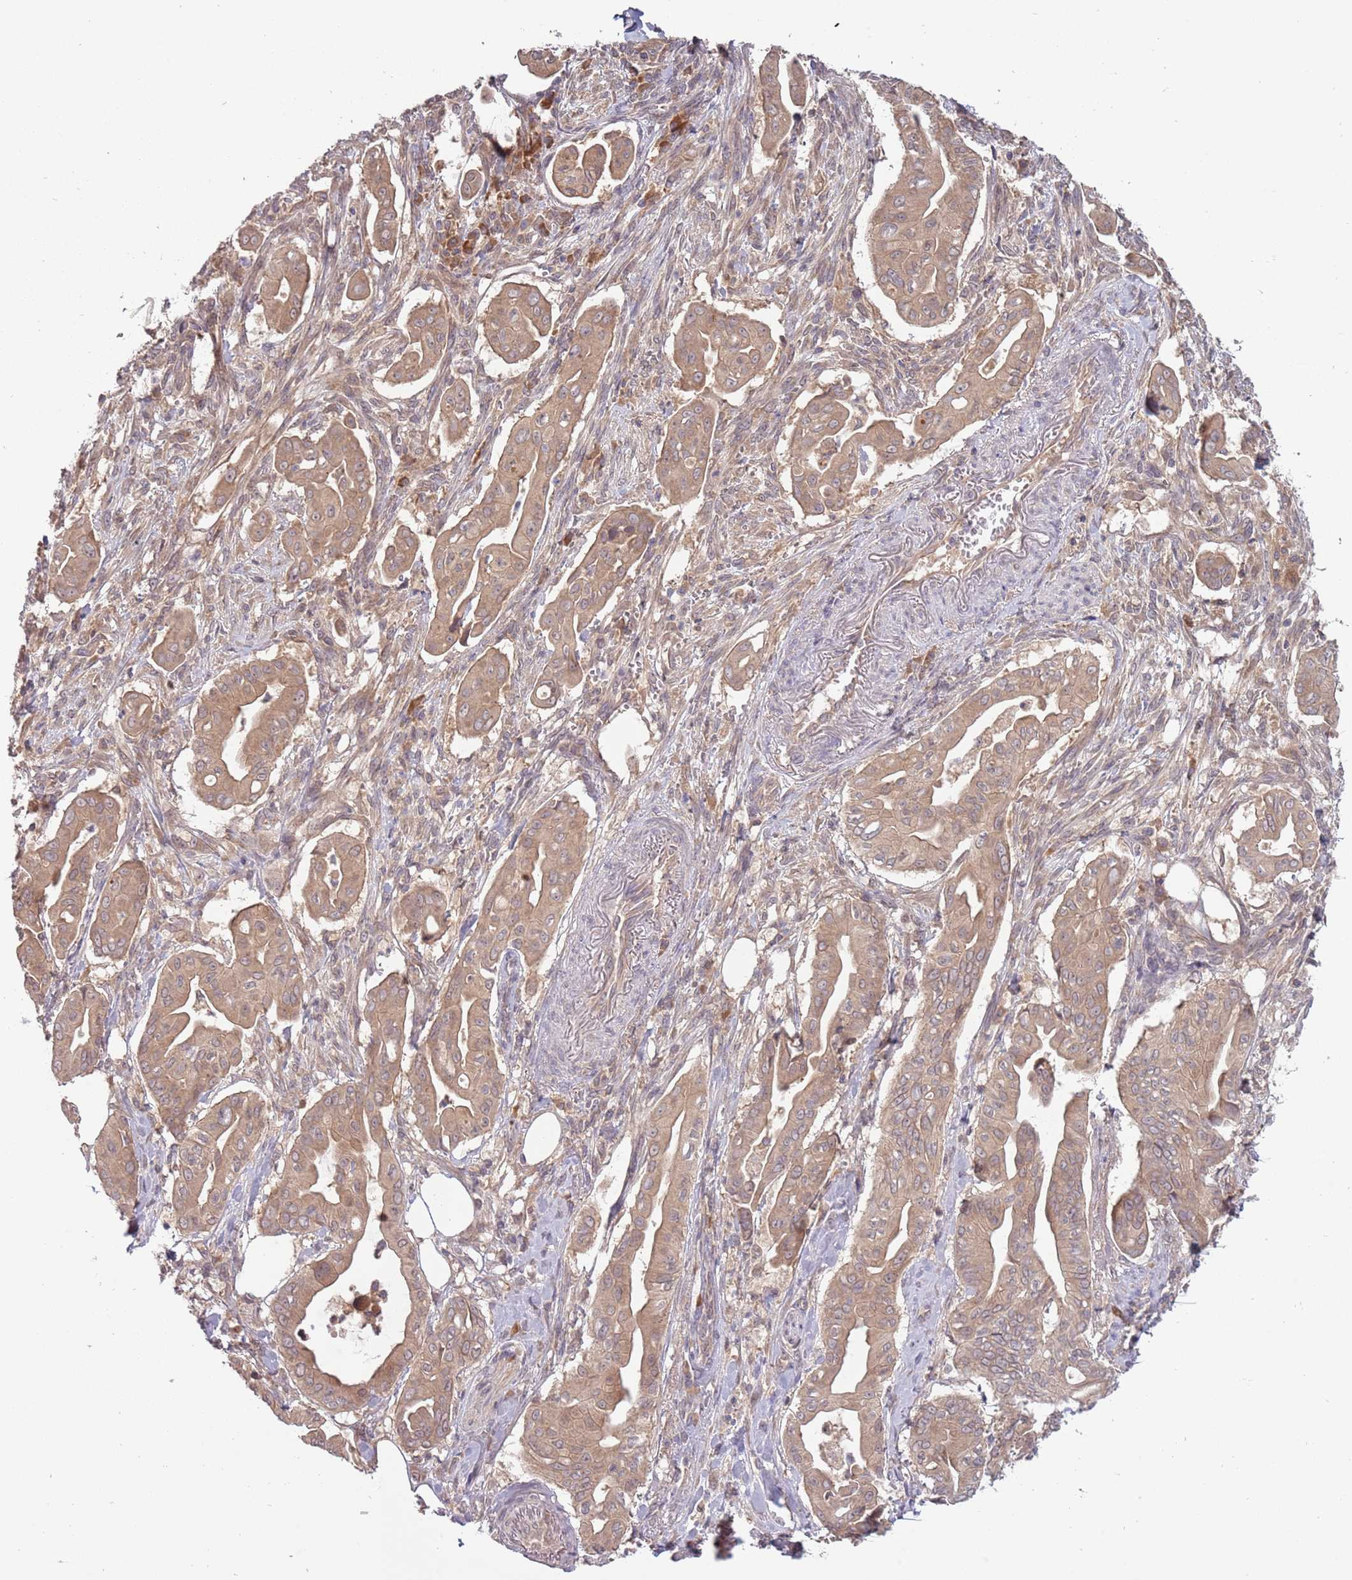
{"staining": {"intensity": "moderate", "quantity": ">75%", "location": "cytoplasmic/membranous"}, "tissue": "pancreatic cancer", "cell_type": "Tumor cells", "image_type": "cancer", "snomed": [{"axis": "morphology", "description": "Adenocarcinoma, NOS"}, {"axis": "topography", "description": "Pancreas"}], "caption": "Protein staining of pancreatic cancer (adenocarcinoma) tissue reveals moderate cytoplasmic/membranous positivity in about >75% of tumor cells. (DAB IHC with brightfield microscopy, high magnification).", "gene": "USP32", "patient": {"sex": "male", "age": 71}}